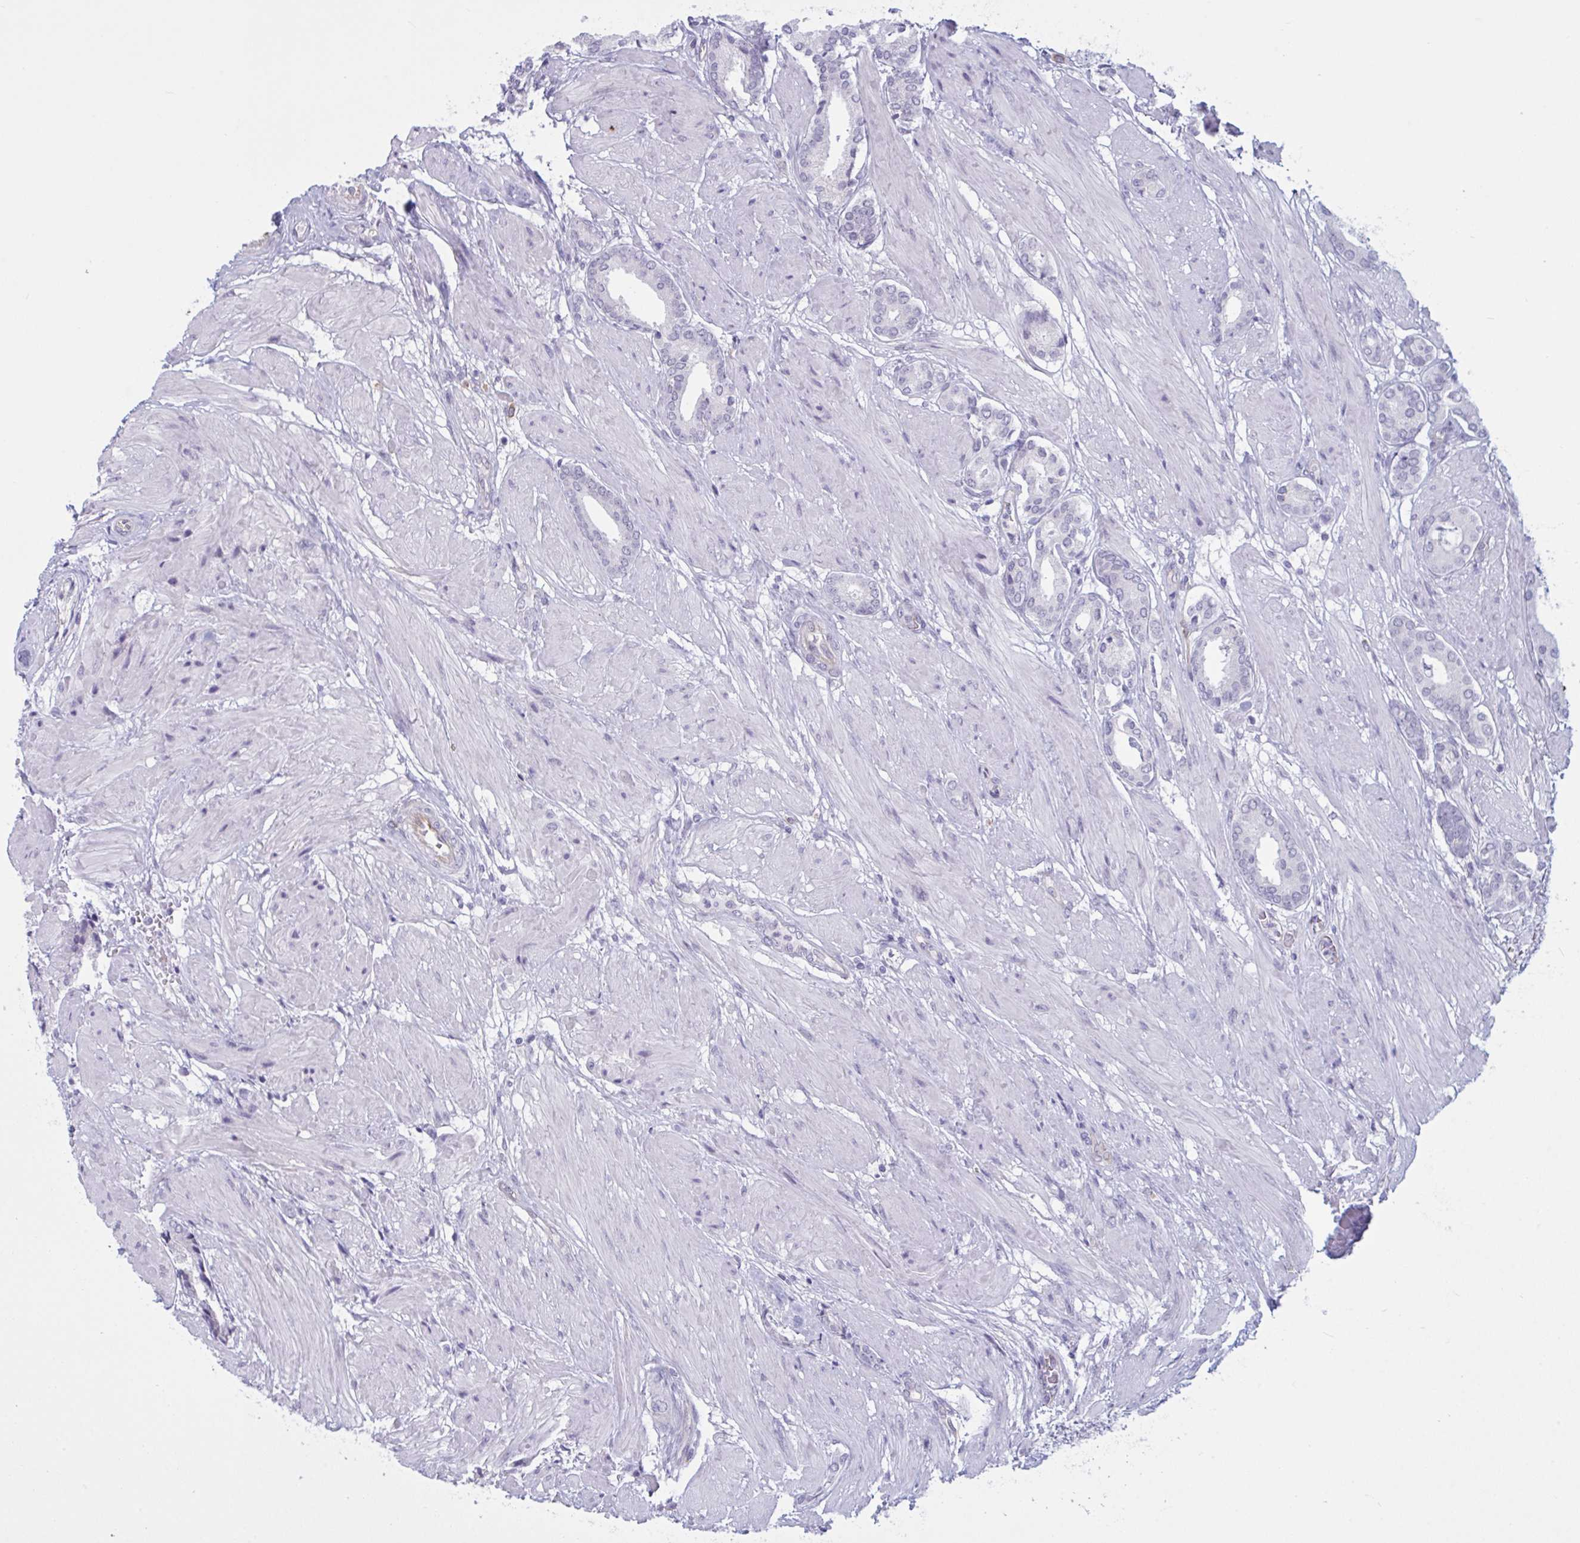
{"staining": {"intensity": "negative", "quantity": "none", "location": "none"}, "tissue": "prostate cancer", "cell_type": "Tumor cells", "image_type": "cancer", "snomed": [{"axis": "morphology", "description": "Adenocarcinoma, High grade"}, {"axis": "topography", "description": "Prostate"}], "caption": "Immunohistochemistry (IHC) image of neoplastic tissue: human prostate cancer stained with DAB (3,3'-diaminobenzidine) exhibits no significant protein expression in tumor cells.", "gene": "OR1L3", "patient": {"sex": "male", "age": 56}}